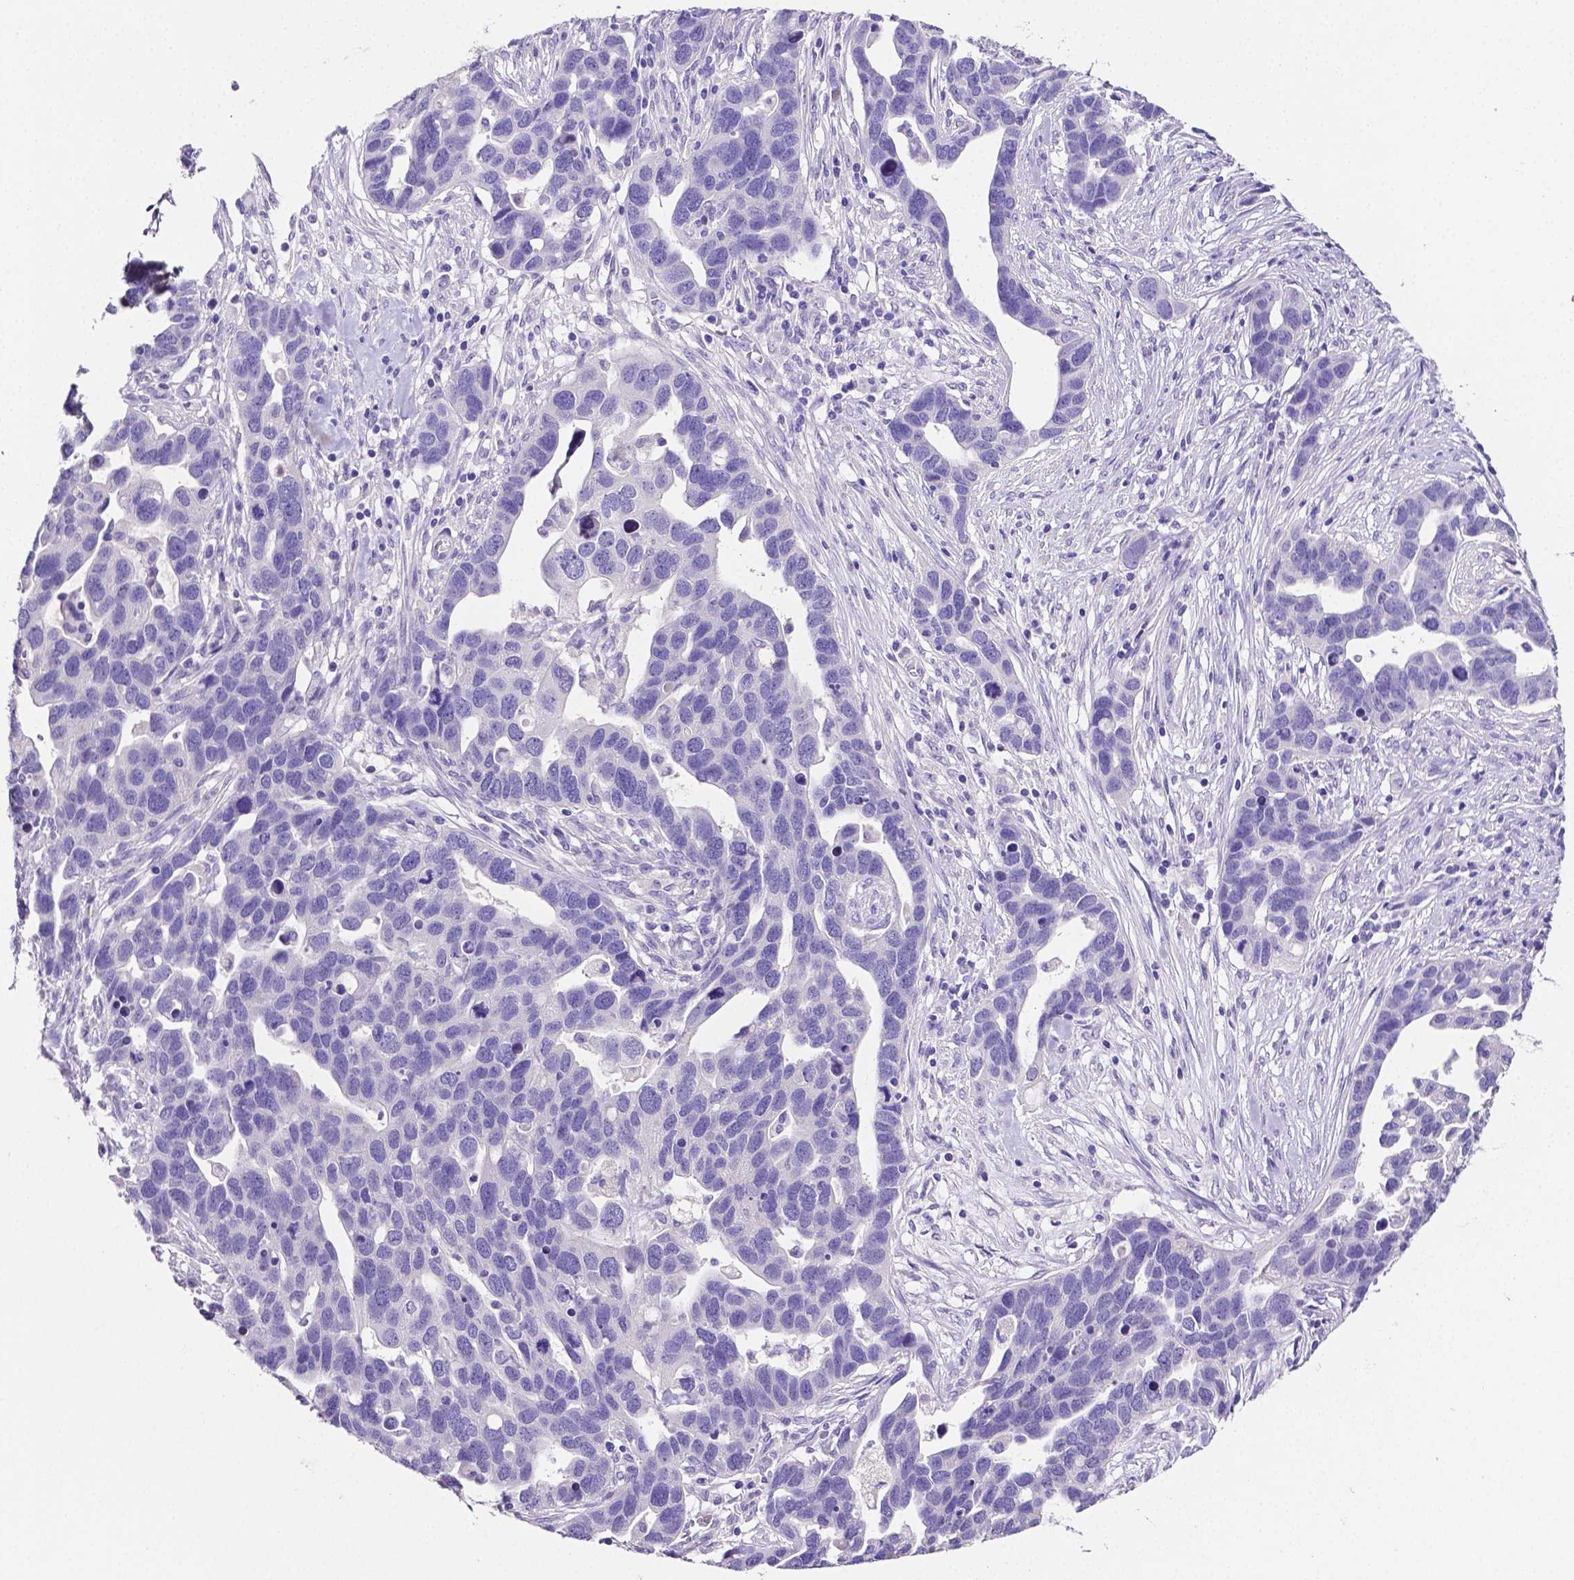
{"staining": {"intensity": "negative", "quantity": "none", "location": "none"}, "tissue": "ovarian cancer", "cell_type": "Tumor cells", "image_type": "cancer", "snomed": [{"axis": "morphology", "description": "Cystadenocarcinoma, serous, NOS"}, {"axis": "topography", "description": "Ovary"}], "caption": "IHC micrograph of ovarian cancer (serous cystadenocarcinoma) stained for a protein (brown), which reveals no positivity in tumor cells.", "gene": "SLC22A2", "patient": {"sex": "female", "age": 54}}